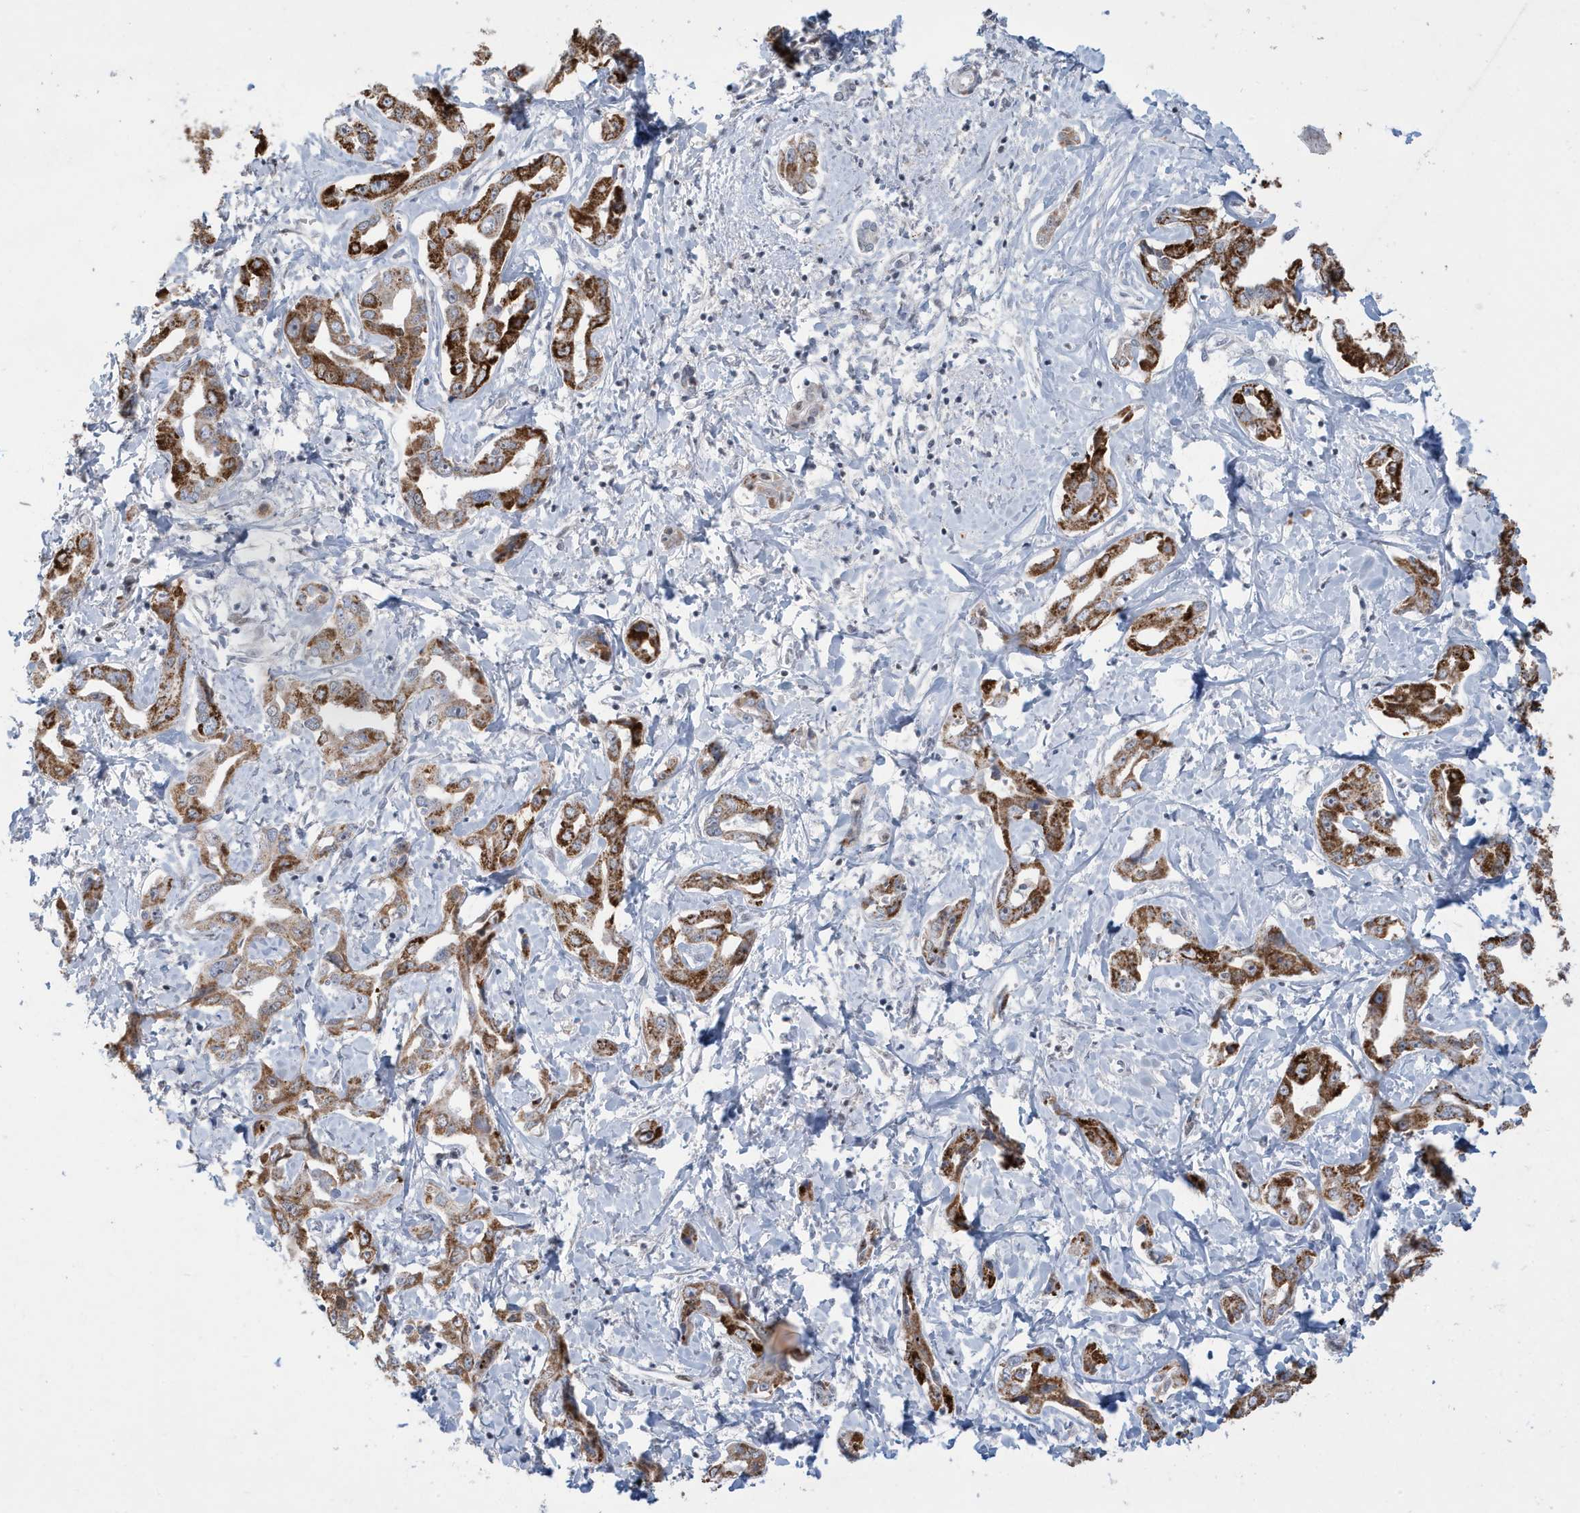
{"staining": {"intensity": "strong", "quantity": ">75%", "location": "cytoplasmic/membranous"}, "tissue": "liver cancer", "cell_type": "Tumor cells", "image_type": "cancer", "snomed": [{"axis": "morphology", "description": "Cholangiocarcinoma"}, {"axis": "topography", "description": "Liver"}], "caption": "Liver cancer stained for a protein (brown) displays strong cytoplasmic/membranous positive positivity in about >75% of tumor cells.", "gene": "FNDC1", "patient": {"sex": "male", "age": 59}}